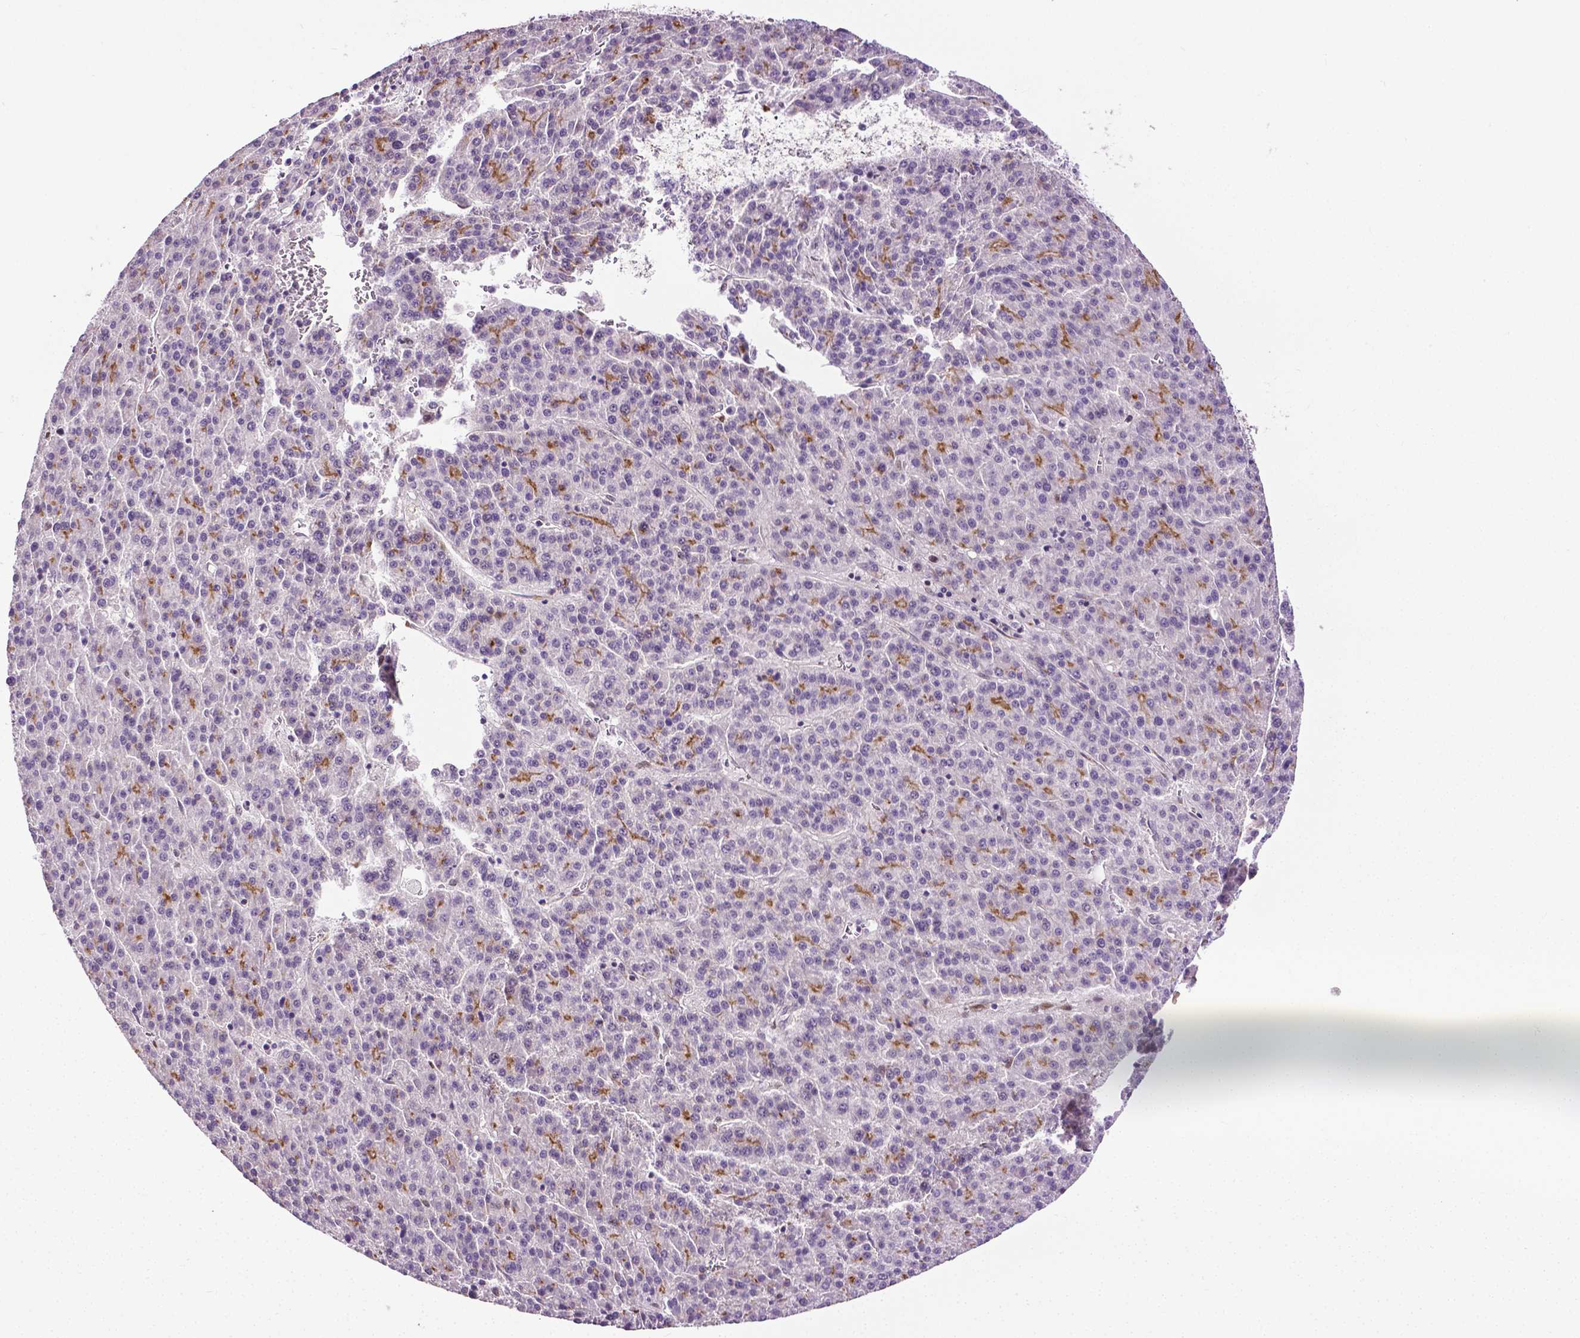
{"staining": {"intensity": "moderate", "quantity": "<25%", "location": "cytoplasmic/membranous"}, "tissue": "liver cancer", "cell_type": "Tumor cells", "image_type": "cancer", "snomed": [{"axis": "morphology", "description": "Carcinoma, Hepatocellular, NOS"}, {"axis": "topography", "description": "Liver"}], "caption": "The immunohistochemical stain highlights moderate cytoplasmic/membranous expression in tumor cells of liver hepatocellular carcinoma tissue. The staining is performed using DAB (3,3'-diaminobenzidine) brown chromogen to label protein expression. The nuclei are counter-stained blue using hematoxylin.", "gene": "PTGER3", "patient": {"sex": "female", "age": 58}}